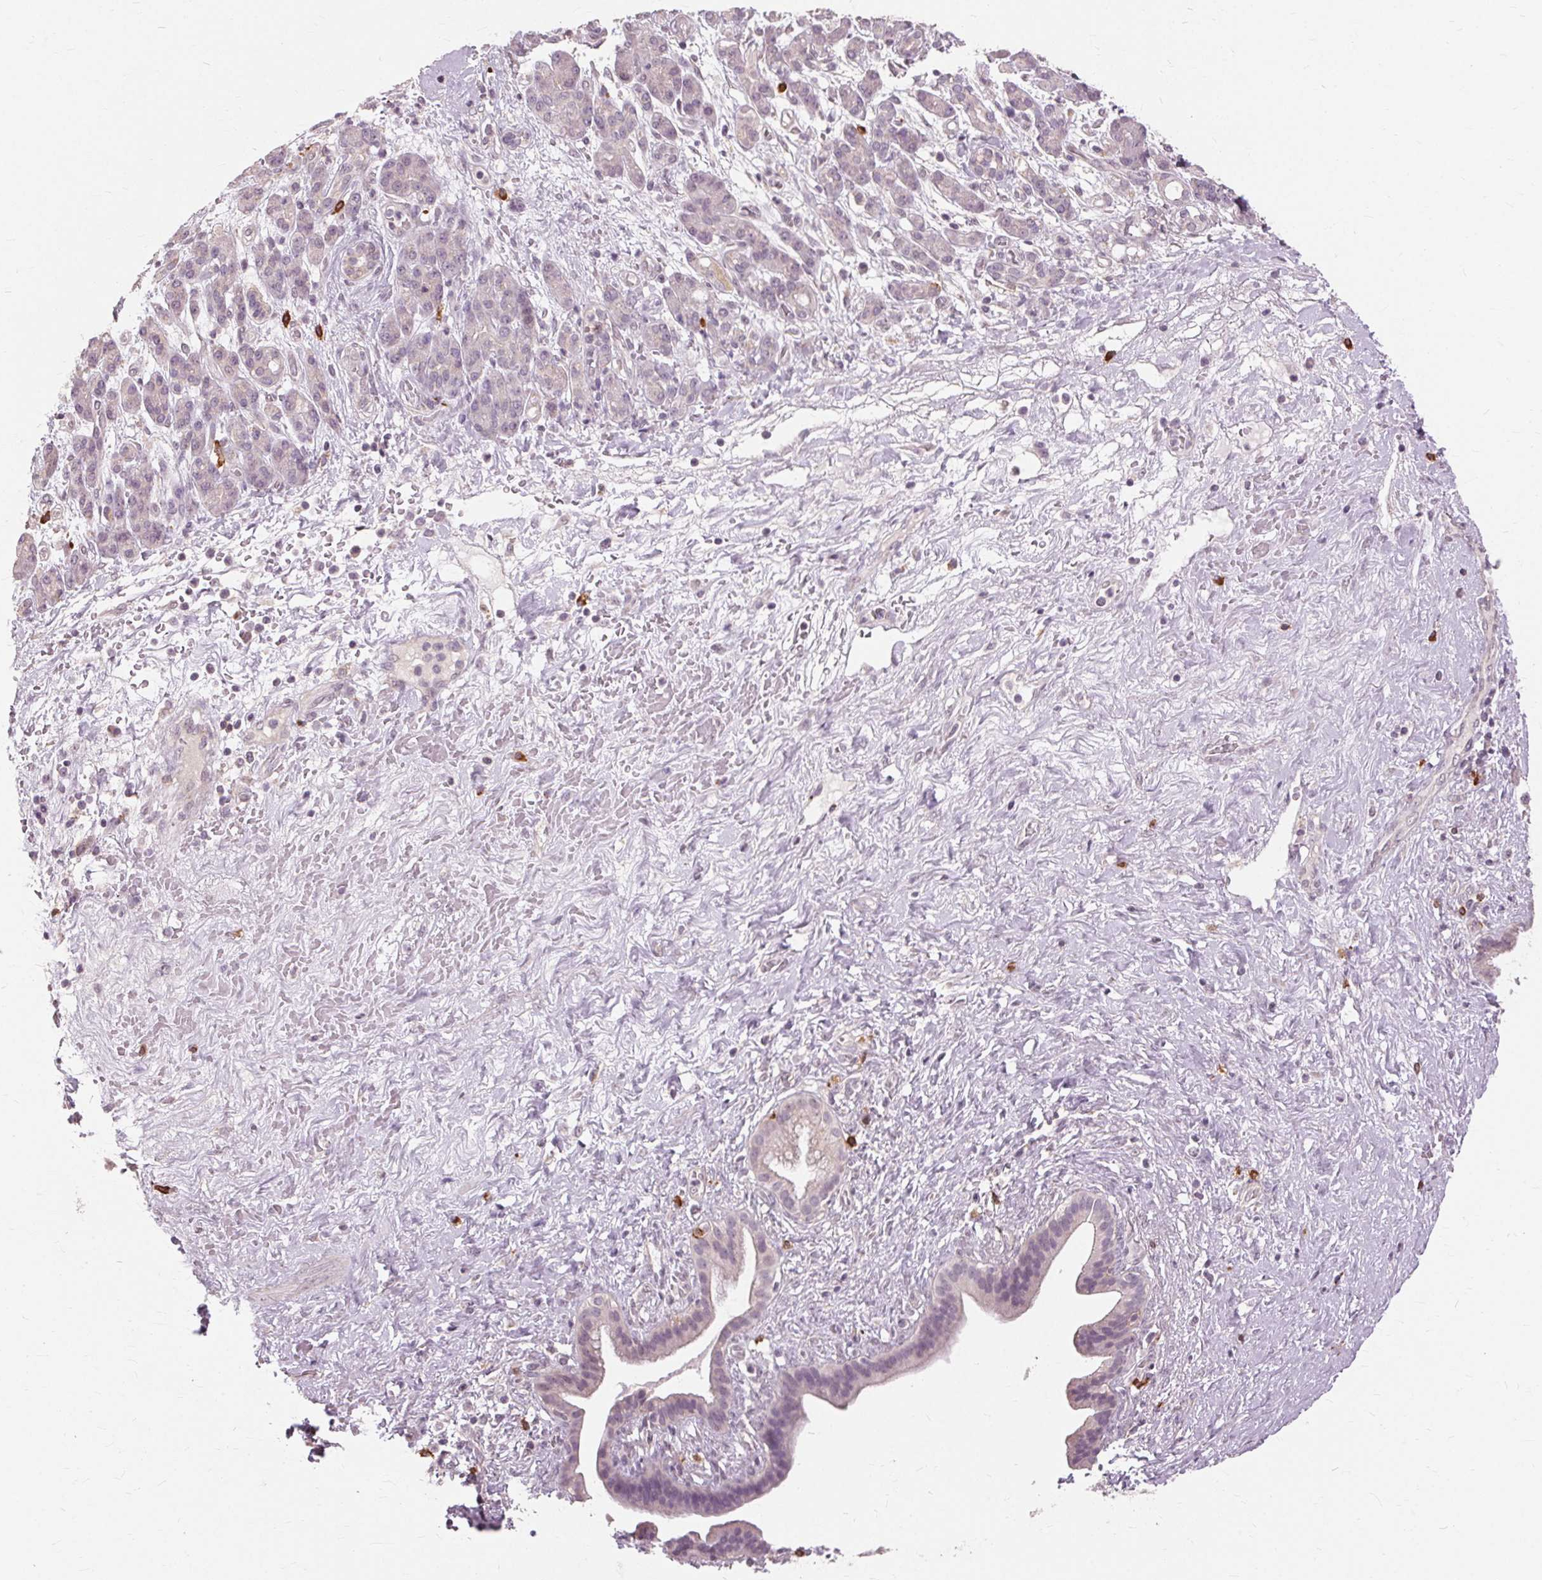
{"staining": {"intensity": "negative", "quantity": "none", "location": "none"}, "tissue": "pancreatic cancer", "cell_type": "Tumor cells", "image_type": "cancer", "snomed": [{"axis": "morphology", "description": "Adenocarcinoma, NOS"}, {"axis": "topography", "description": "Pancreas"}], "caption": "This micrograph is of pancreatic cancer (adenocarcinoma) stained with immunohistochemistry to label a protein in brown with the nuclei are counter-stained blue. There is no positivity in tumor cells.", "gene": "SIGLEC6", "patient": {"sex": "male", "age": 44}}